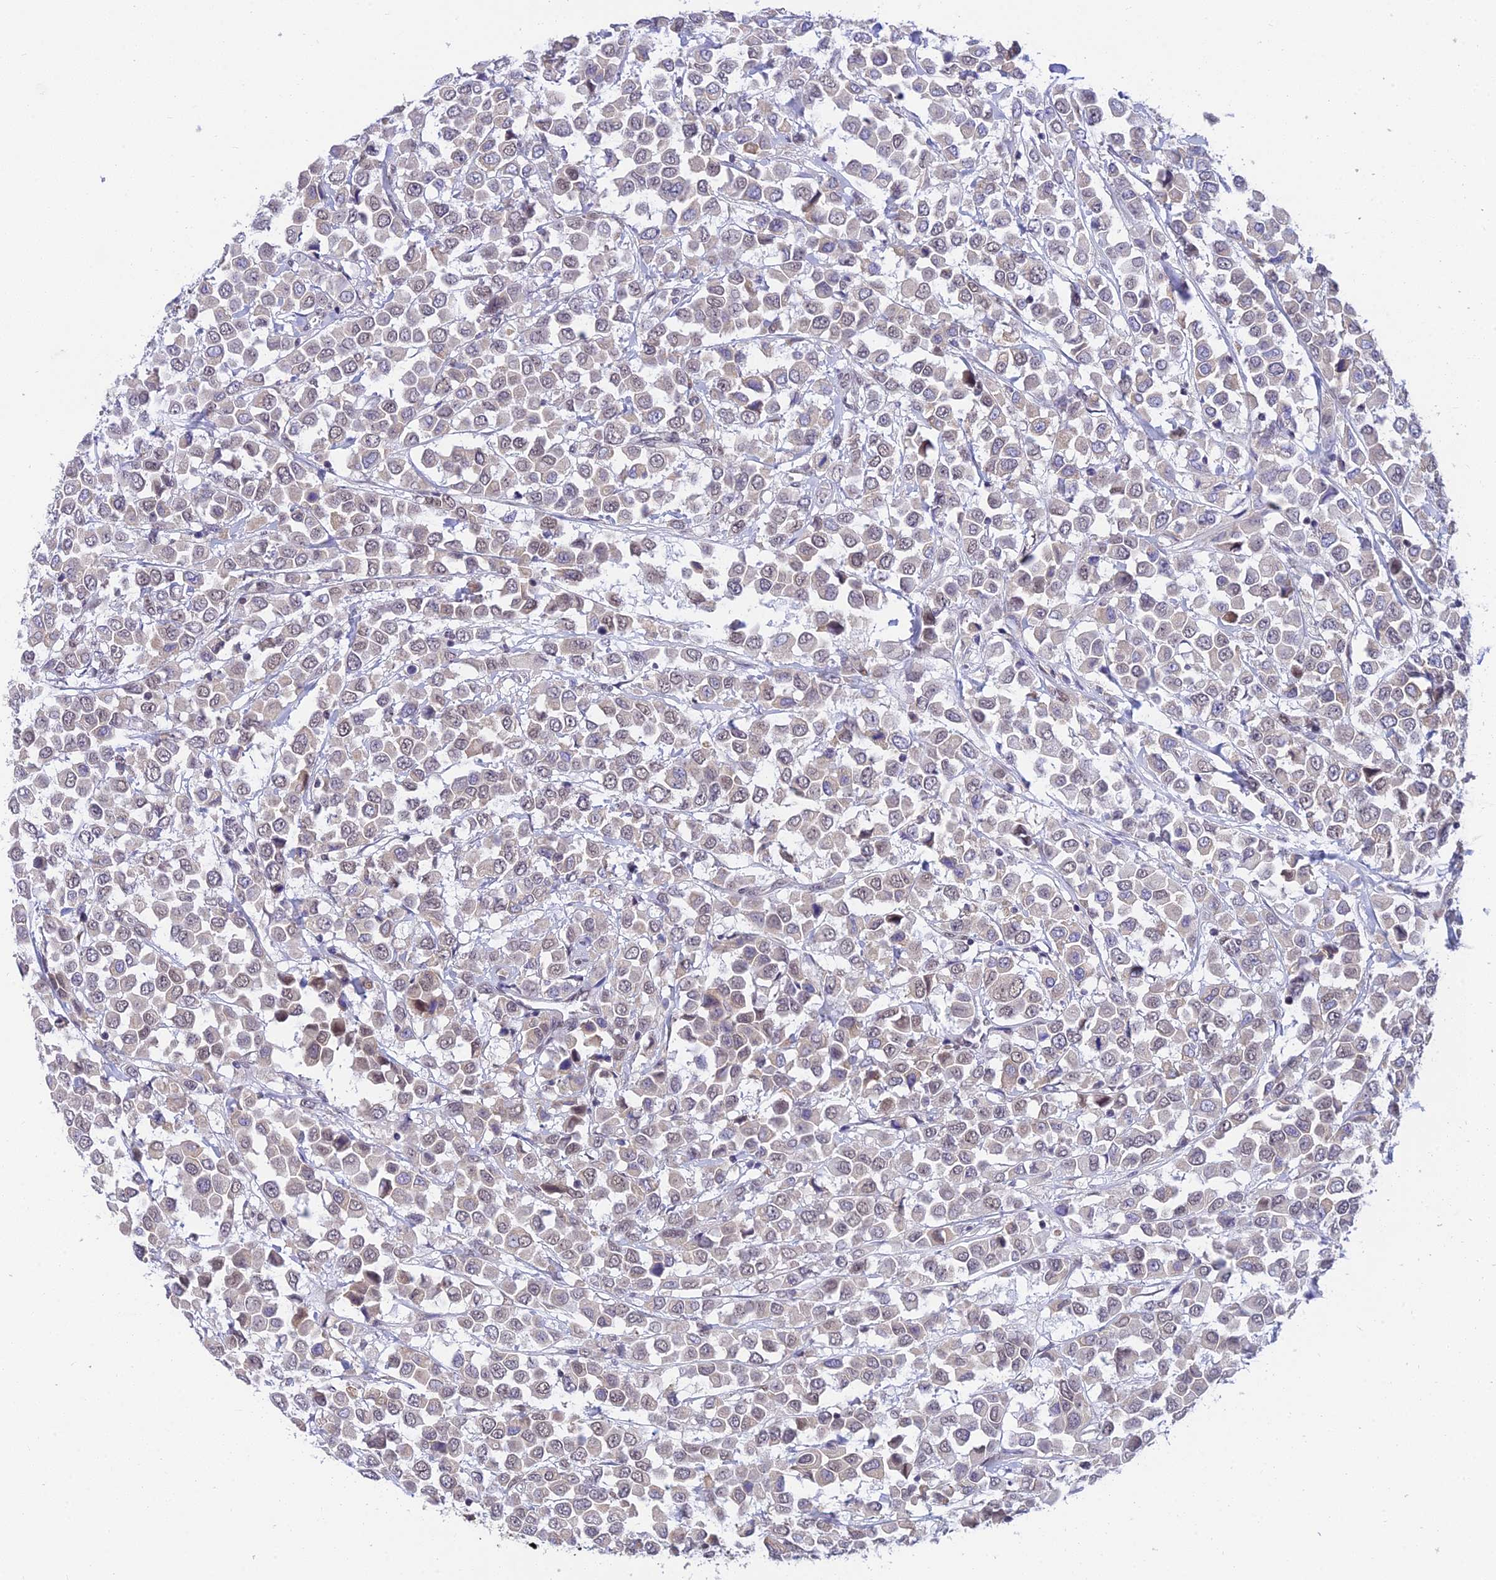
{"staining": {"intensity": "negative", "quantity": "none", "location": "none"}, "tissue": "breast cancer", "cell_type": "Tumor cells", "image_type": "cancer", "snomed": [{"axis": "morphology", "description": "Duct carcinoma"}, {"axis": "topography", "description": "Breast"}], "caption": "A photomicrograph of invasive ductal carcinoma (breast) stained for a protein shows no brown staining in tumor cells.", "gene": "C2orf49", "patient": {"sex": "female", "age": 61}}